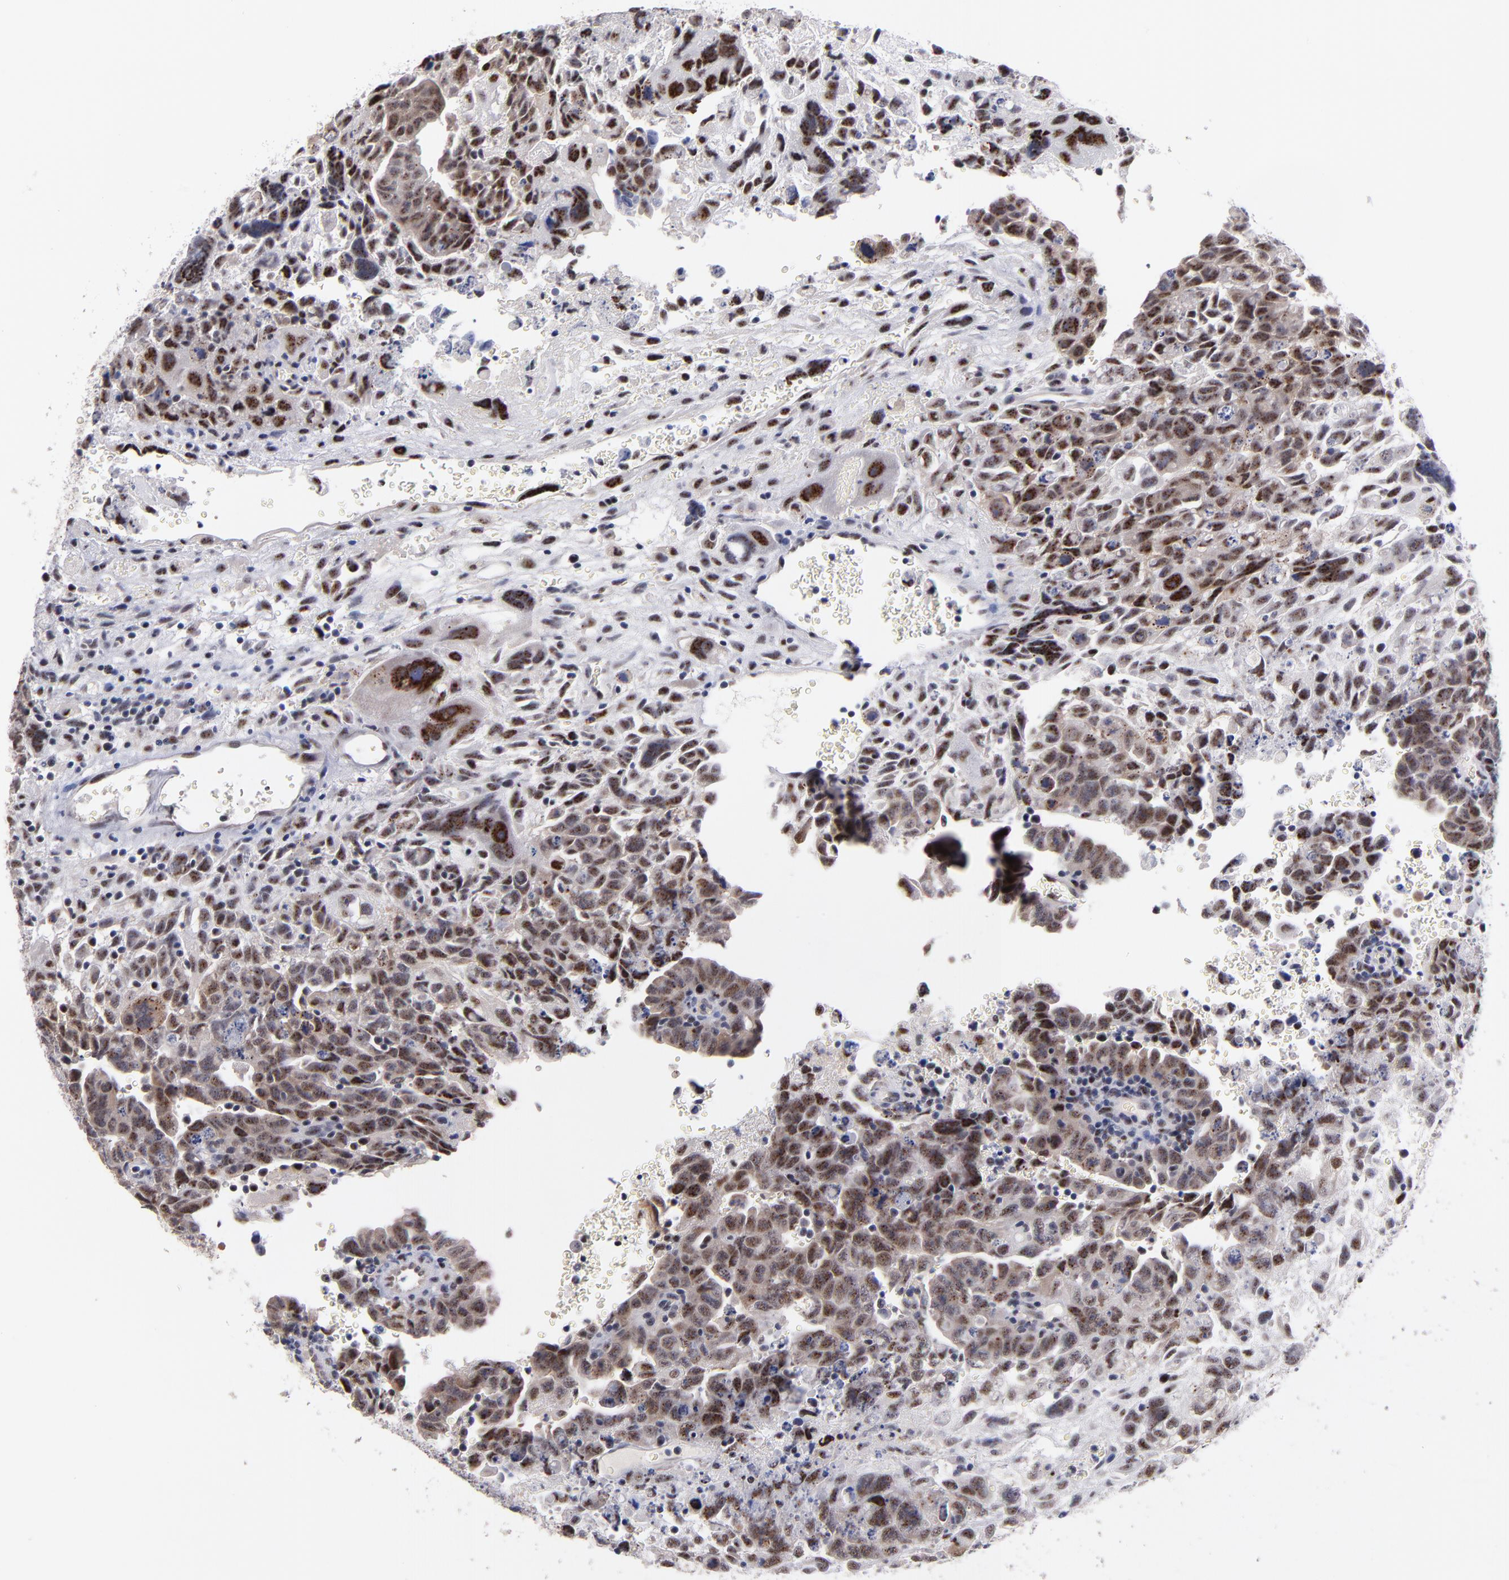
{"staining": {"intensity": "moderate", "quantity": "25%-75%", "location": "nuclear"}, "tissue": "testis cancer", "cell_type": "Tumor cells", "image_type": "cancer", "snomed": [{"axis": "morphology", "description": "Carcinoma, Embryonal, NOS"}, {"axis": "topography", "description": "Testis"}], "caption": "This micrograph shows embryonal carcinoma (testis) stained with immunohistochemistry (IHC) to label a protein in brown. The nuclear of tumor cells show moderate positivity for the protein. Nuclei are counter-stained blue.", "gene": "RAF1", "patient": {"sex": "male", "age": 28}}